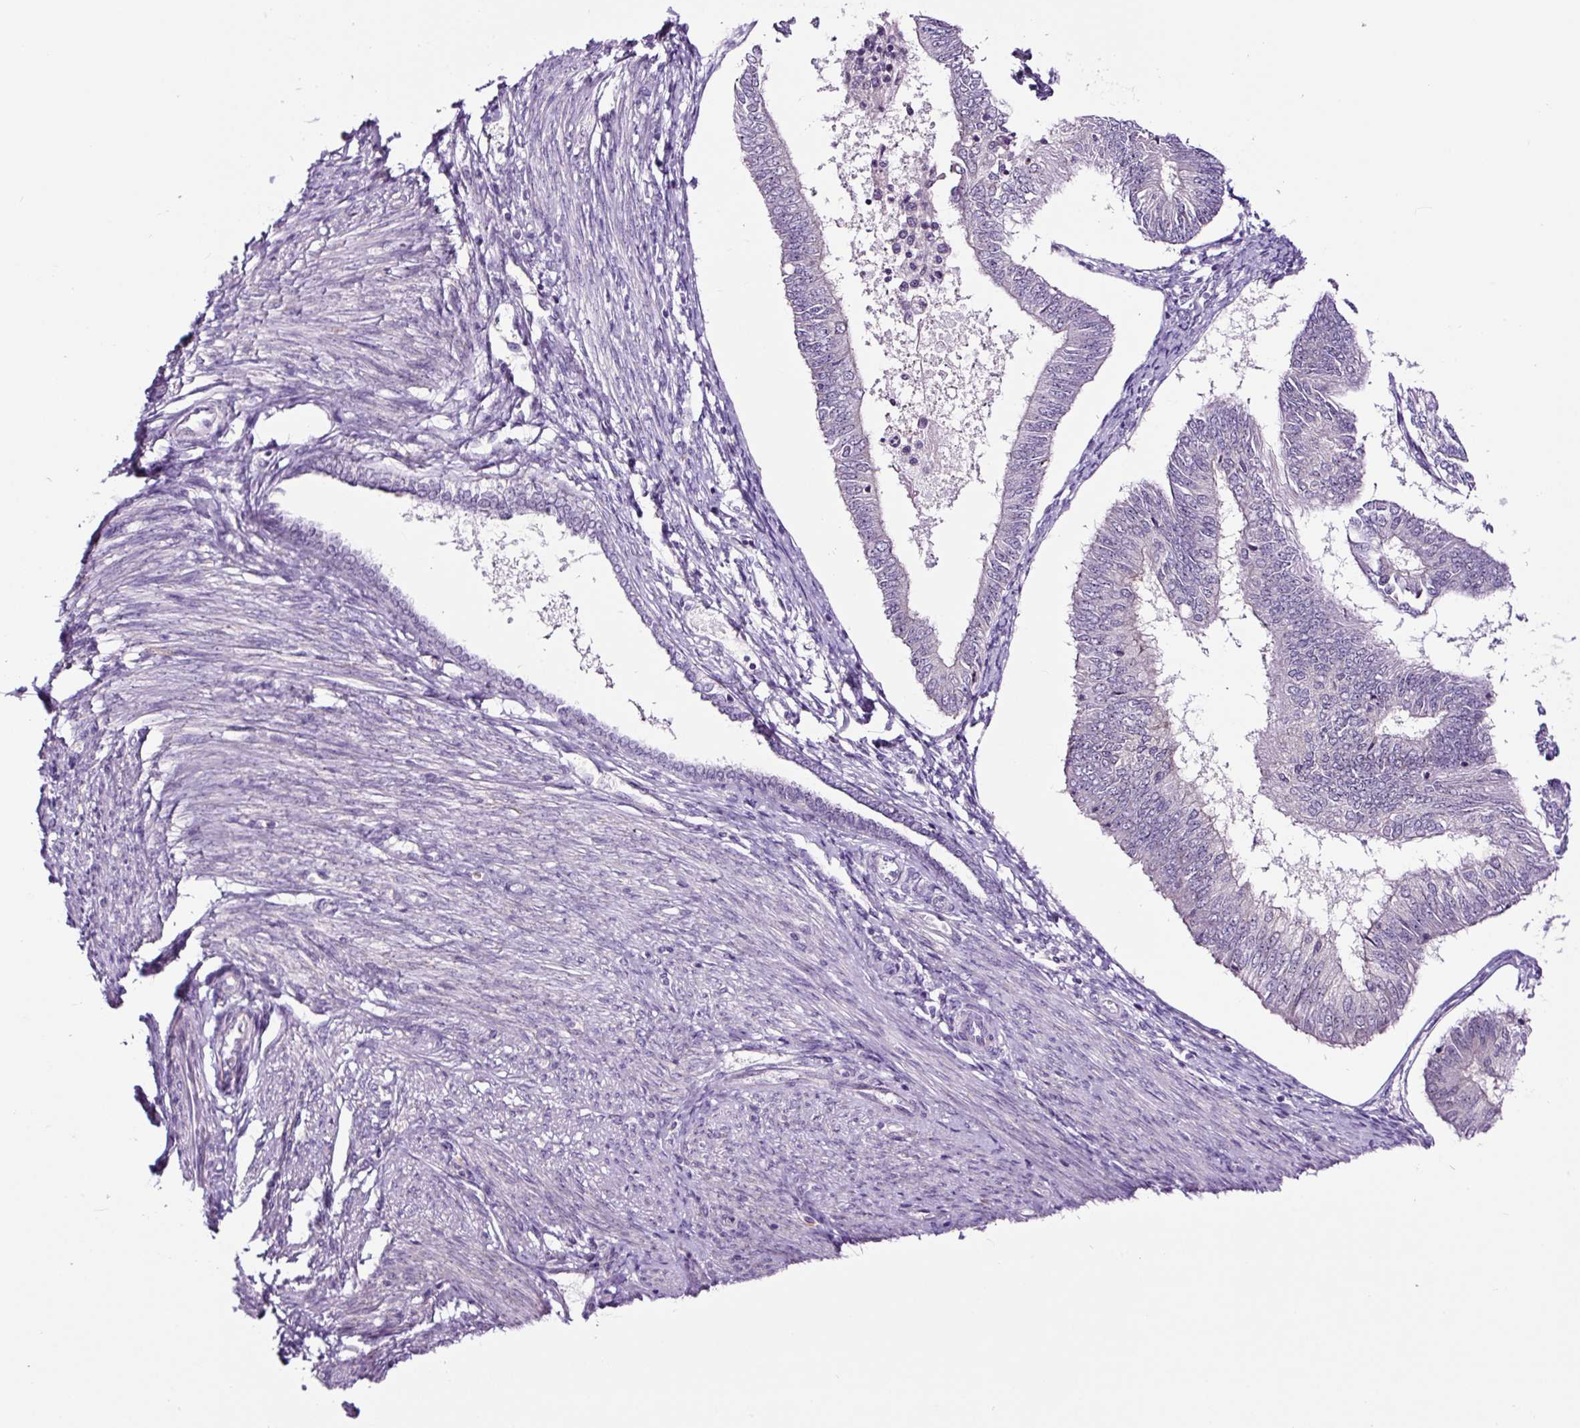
{"staining": {"intensity": "negative", "quantity": "none", "location": "none"}, "tissue": "endometrial cancer", "cell_type": "Tumor cells", "image_type": "cancer", "snomed": [{"axis": "morphology", "description": "Adenocarcinoma, NOS"}, {"axis": "topography", "description": "Endometrium"}], "caption": "High power microscopy histopathology image of an IHC histopathology image of endometrial cancer, revealing no significant positivity in tumor cells.", "gene": "NOM1", "patient": {"sex": "female", "age": 58}}